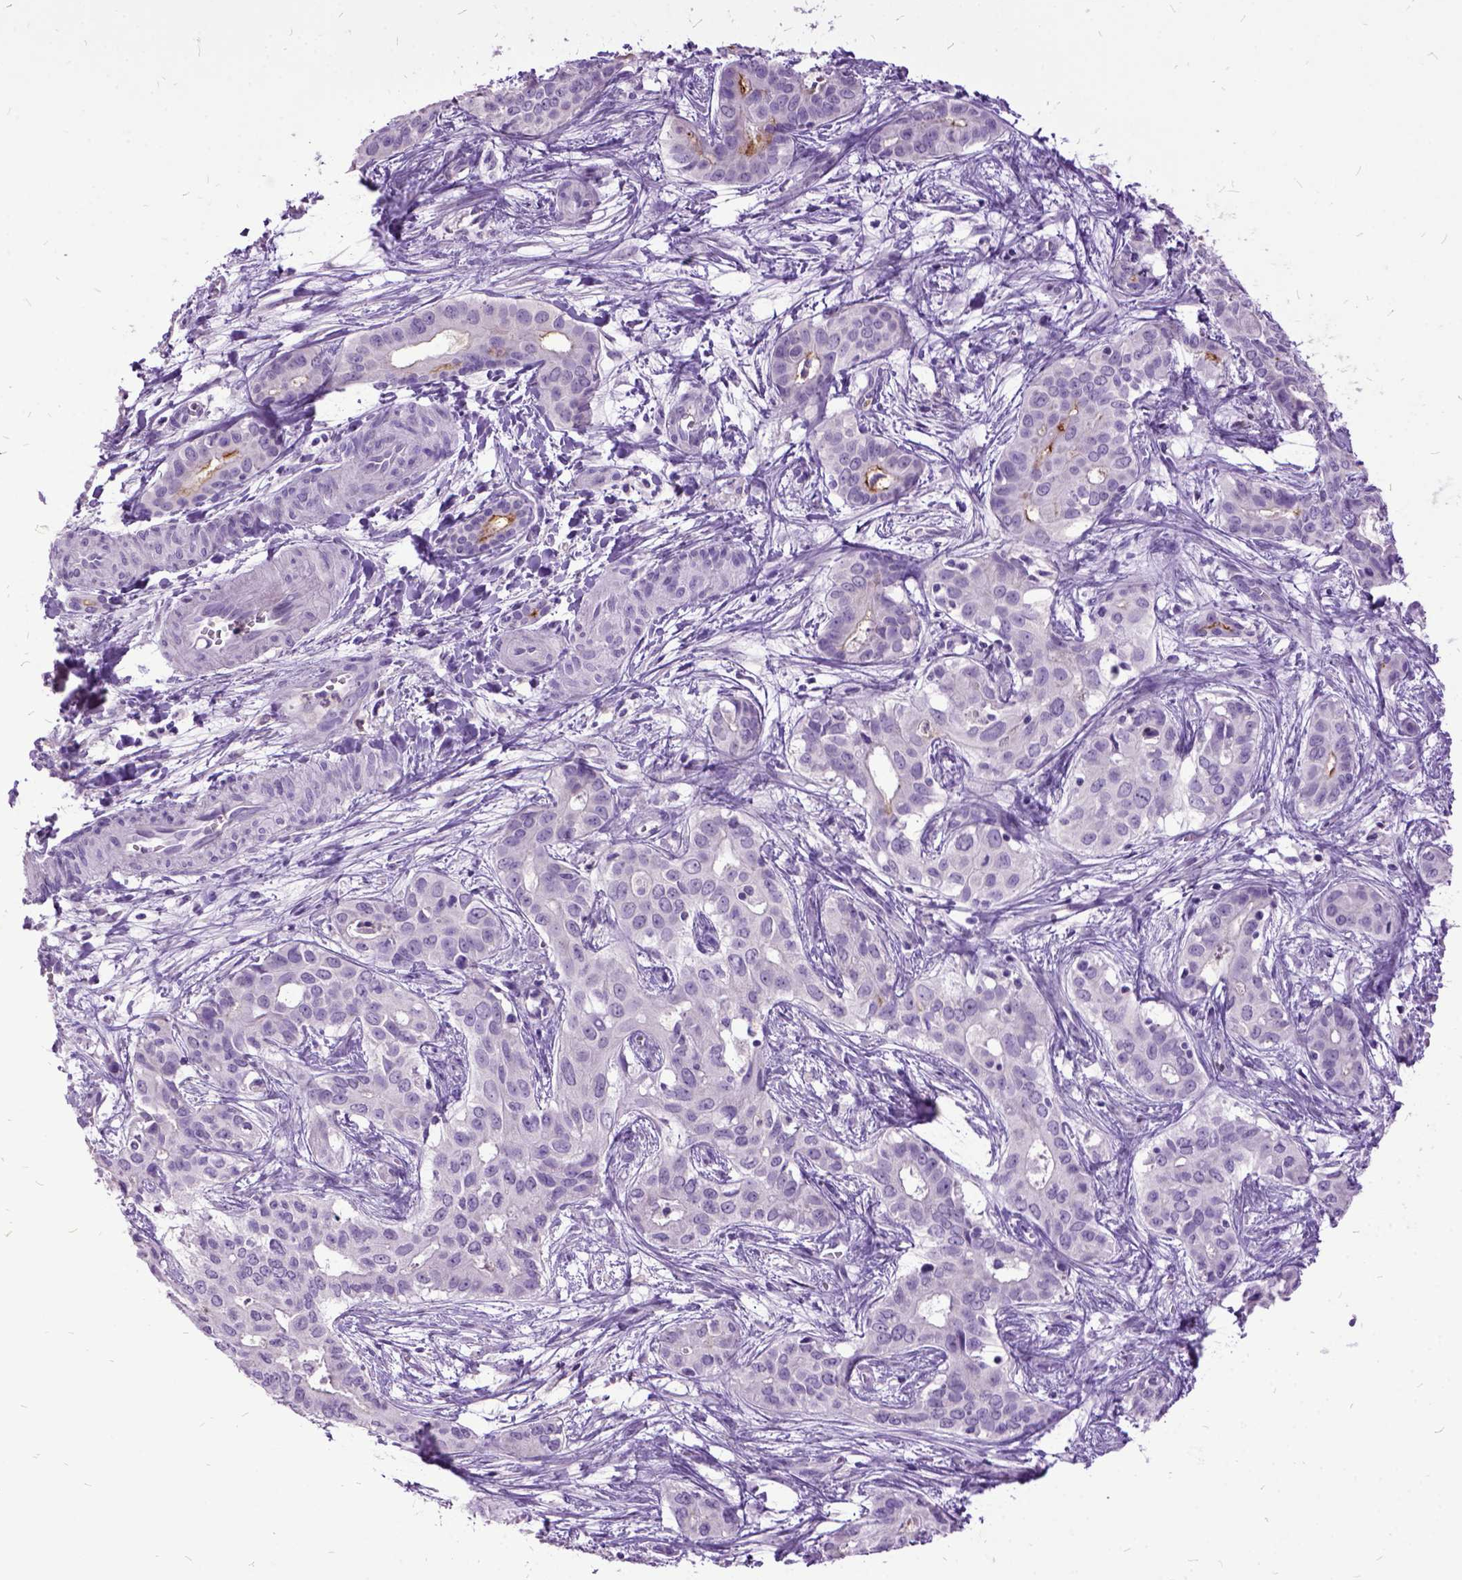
{"staining": {"intensity": "negative", "quantity": "none", "location": "none"}, "tissue": "liver cancer", "cell_type": "Tumor cells", "image_type": "cancer", "snomed": [{"axis": "morphology", "description": "Cholangiocarcinoma"}, {"axis": "topography", "description": "Liver"}], "caption": "High magnification brightfield microscopy of liver cholangiocarcinoma stained with DAB (brown) and counterstained with hematoxylin (blue): tumor cells show no significant expression.", "gene": "MME", "patient": {"sex": "female", "age": 65}}